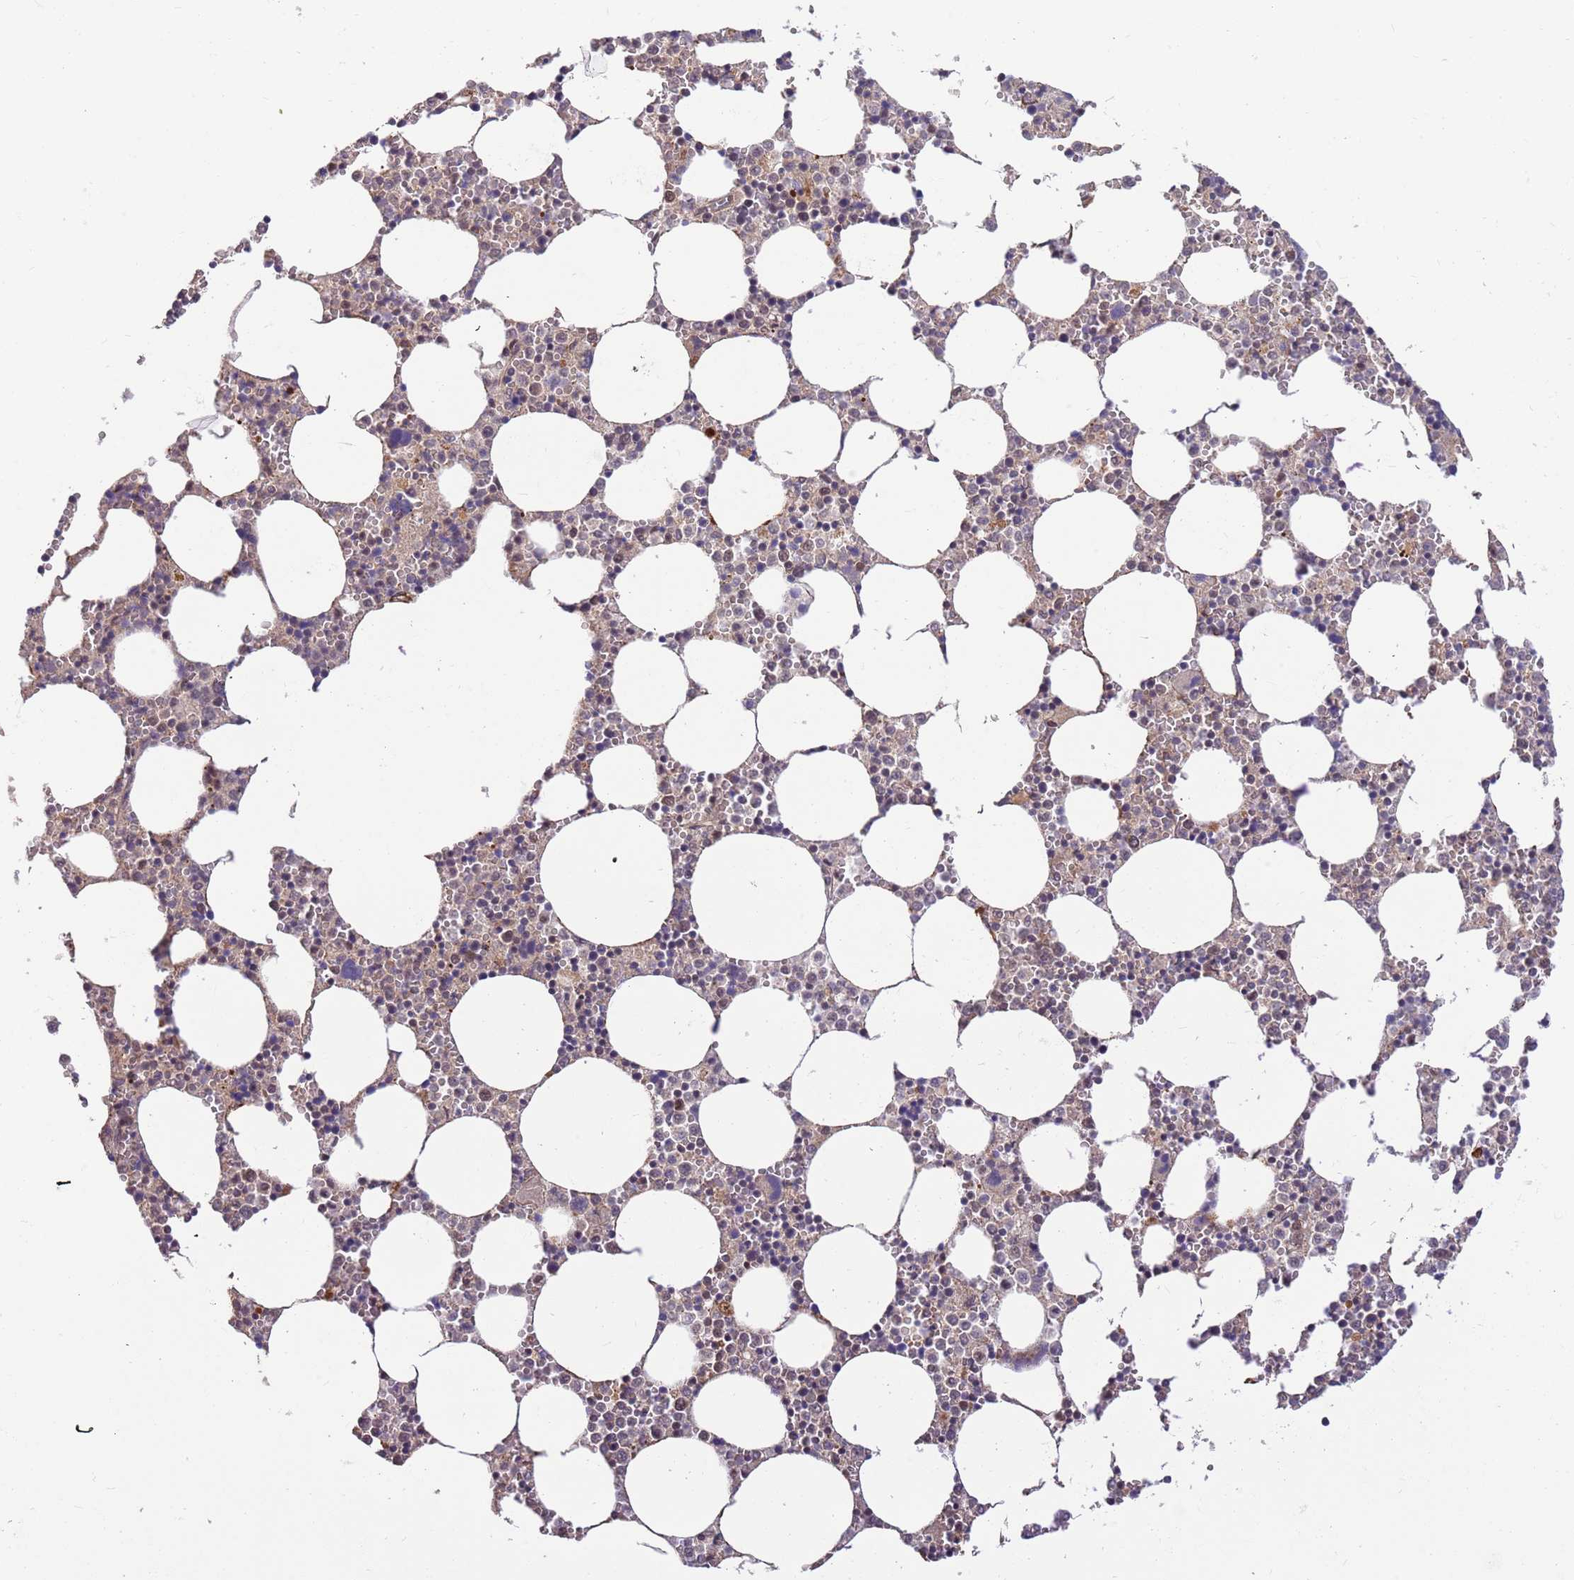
{"staining": {"intensity": "moderate", "quantity": "<25%", "location": "cytoplasmic/membranous"}, "tissue": "bone marrow", "cell_type": "Hematopoietic cells", "image_type": "normal", "snomed": [{"axis": "morphology", "description": "Normal tissue, NOS"}, {"axis": "topography", "description": "Bone marrow"}], "caption": "This histopathology image reveals immunohistochemistry staining of normal human bone marrow, with low moderate cytoplasmic/membranous staining in approximately <25% of hematopoietic cells.", "gene": "HAUS3", "patient": {"sex": "female", "age": 64}}